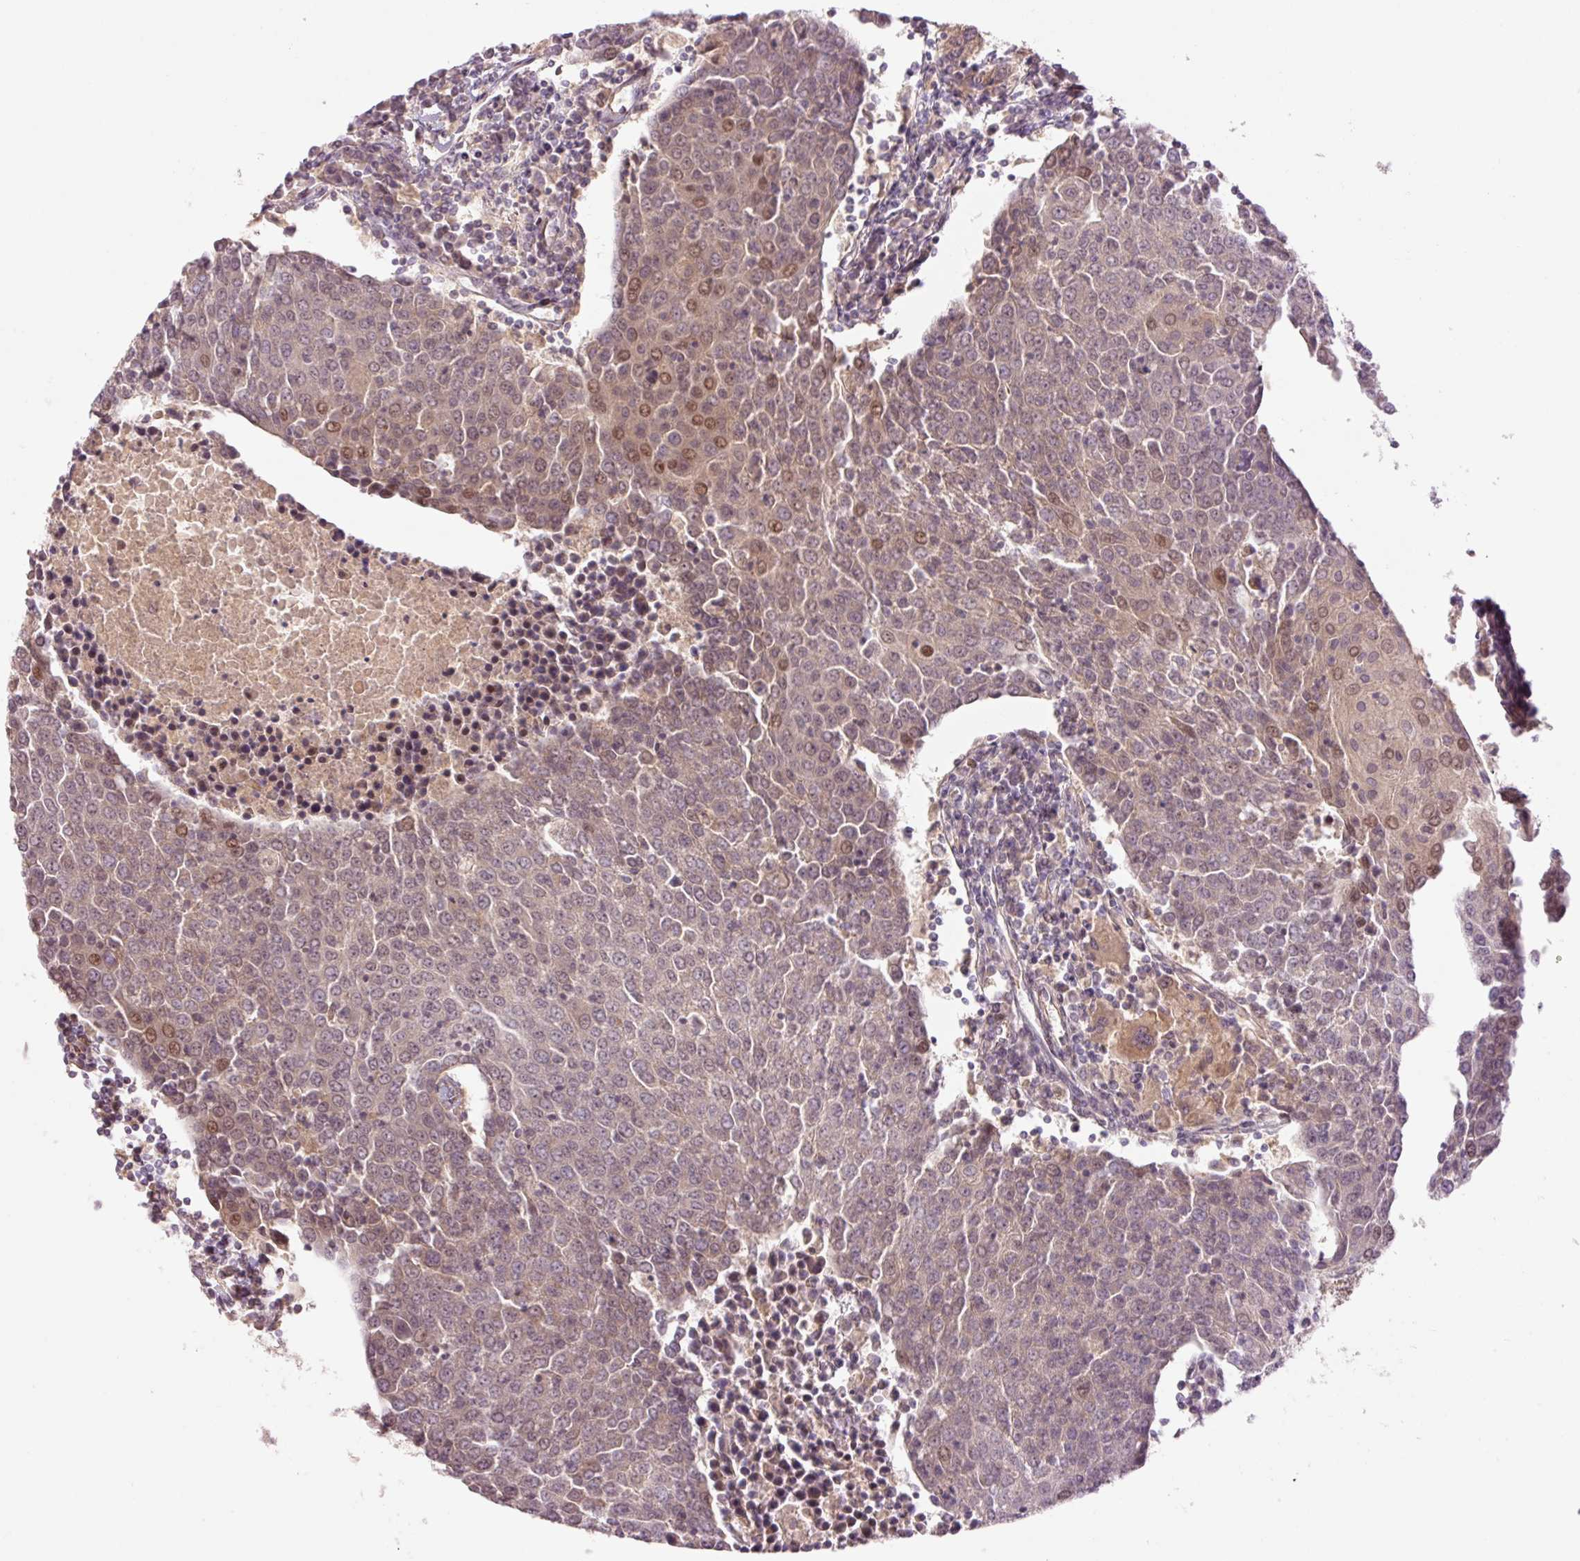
{"staining": {"intensity": "moderate", "quantity": "<25%", "location": "cytoplasmic/membranous,nuclear"}, "tissue": "urothelial cancer", "cell_type": "Tumor cells", "image_type": "cancer", "snomed": [{"axis": "morphology", "description": "Urothelial carcinoma, High grade"}, {"axis": "topography", "description": "Urinary bladder"}], "caption": "Immunohistochemistry (DAB (3,3'-diaminobenzidine)) staining of human high-grade urothelial carcinoma demonstrates moderate cytoplasmic/membranous and nuclear protein expression in about <25% of tumor cells. (DAB IHC with brightfield microscopy, high magnification).", "gene": "SLC29A3", "patient": {"sex": "female", "age": 85}}